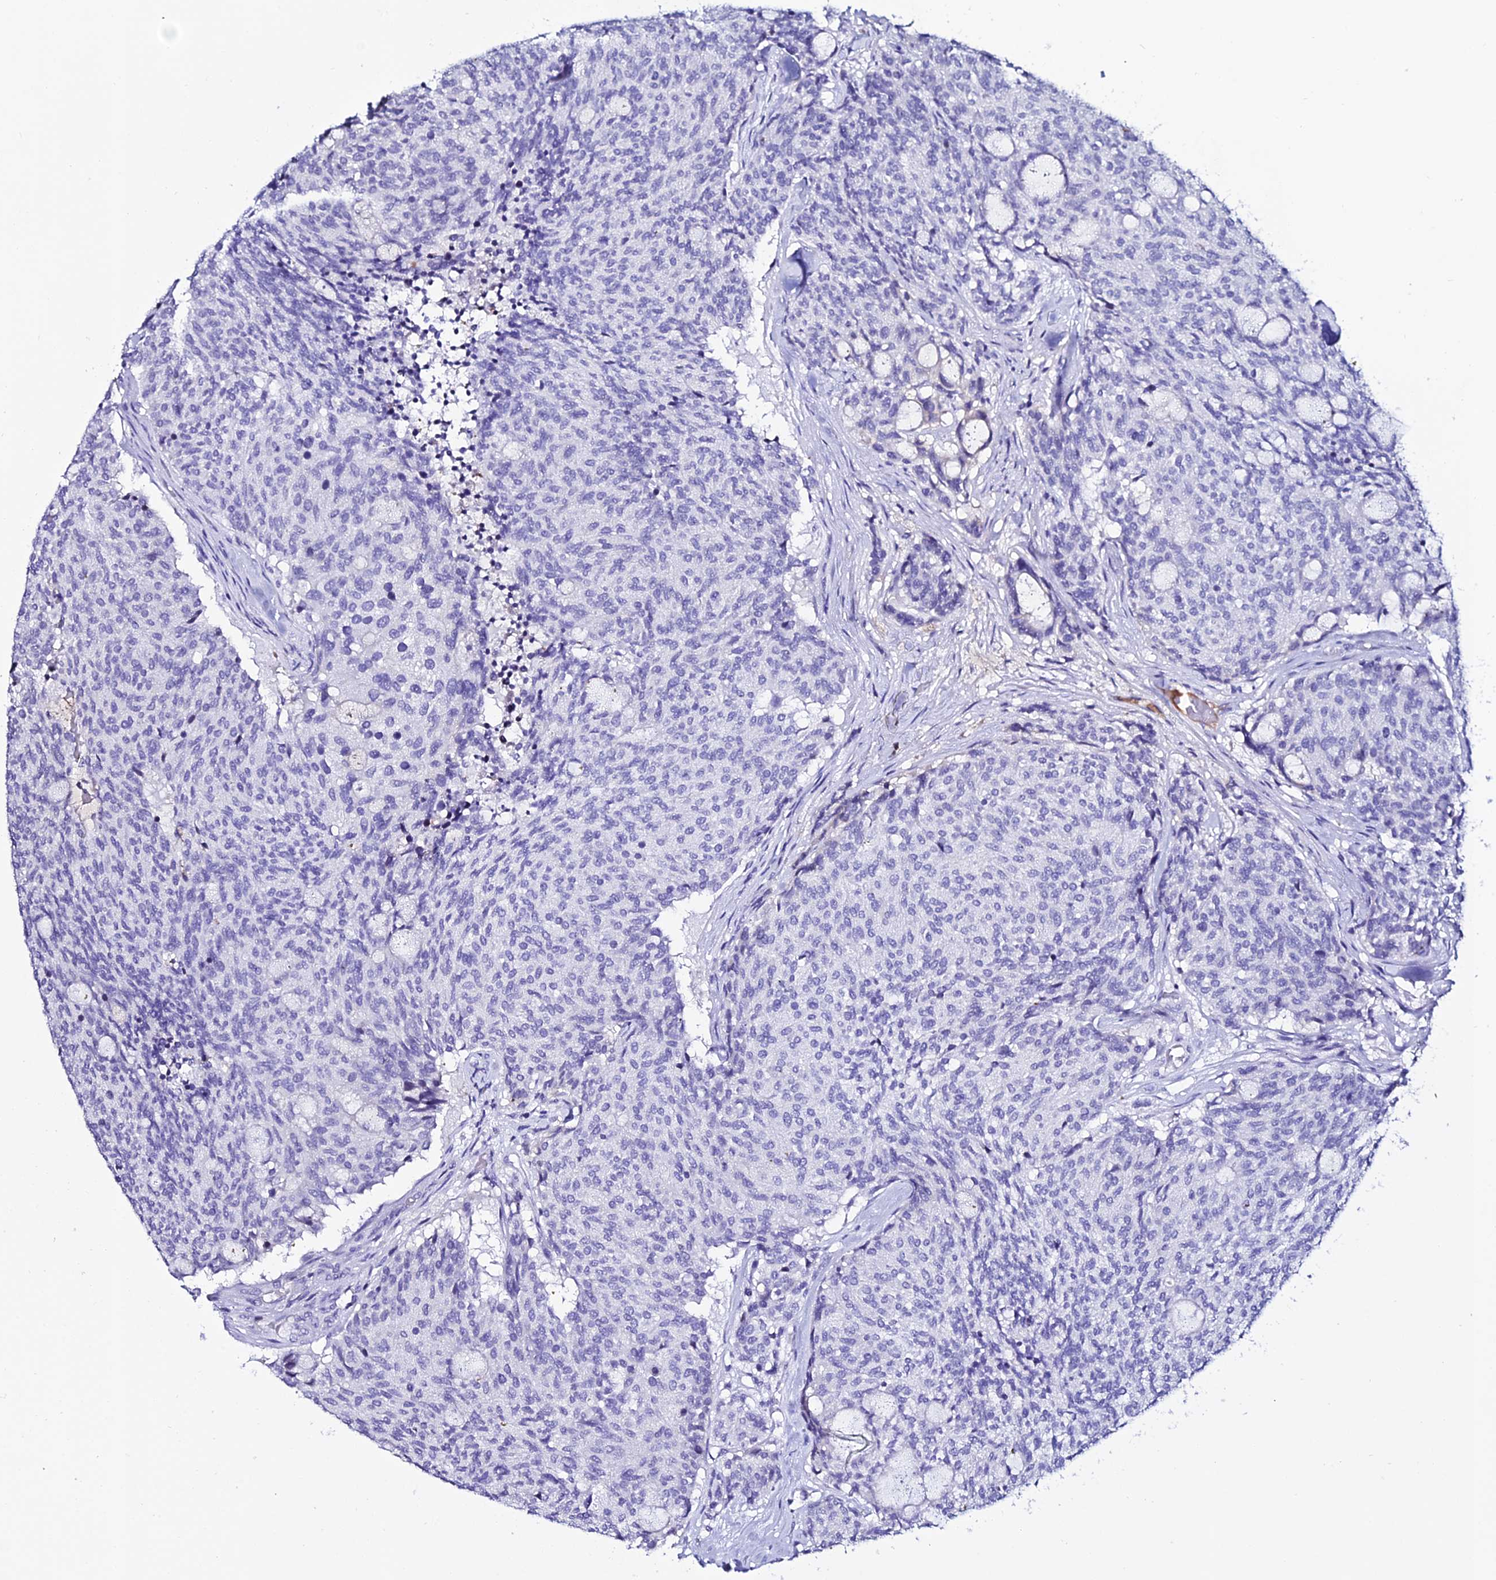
{"staining": {"intensity": "negative", "quantity": "none", "location": "none"}, "tissue": "carcinoid", "cell_type": "Tumor cells", "image_type": "cancer", "snomed": [{"axis": "morphology", "description": "Carcinoid, malignant, NOS"}, {"axis": "topography", "description": "Pancreas"}], "caption": "Carcinoid stained for a protein using immunohistochemistry (IHC) reveals no staining tumor cells.", "gene": "DEFB132", "patient": {"sex": "female", "age": 54}}